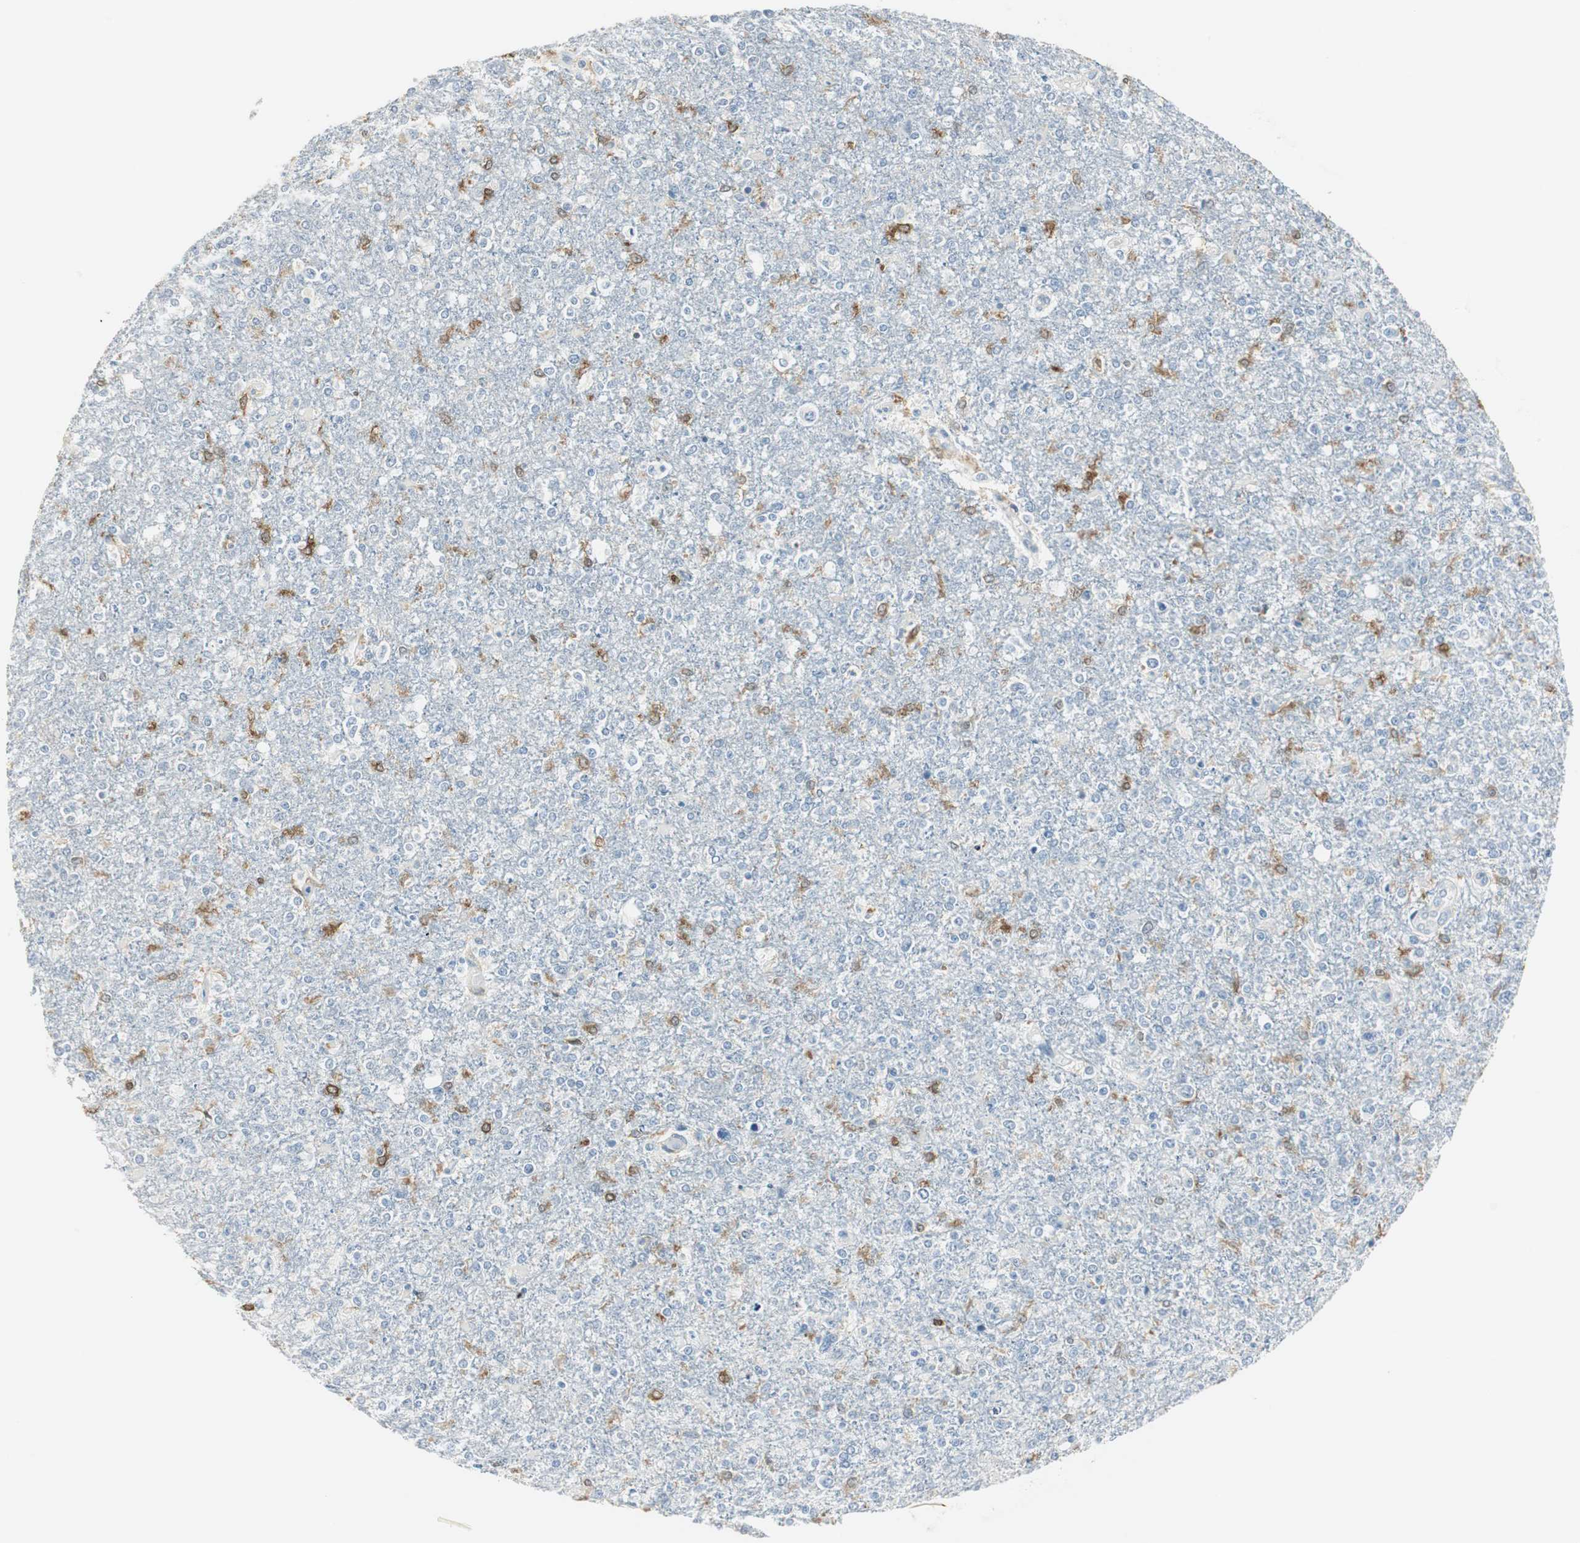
{"staining": {"intensity": "moderate", "quantity": "<25%", "location": "cytoplasmic/membranous"}, "tissue": "glioma", "cell_type": "Tumor cells", "image_type": "cancer", "snomed": [{"axis": "morphology", "description": "Glioma, malignant, High grade"}, {"axis": "topography", "description": "Cerebral cortex"}], "caption": "Immunohistochemistry staining of malignant glioma (high-grade), which exhibits low levels of moderate cytoplasmic/membranous staining in about <25% of tumor cells indicating moderate cytoplasmic/membranous protein positivity. The staining was performed using DAB (3,3'-diaminobenzidine) (brown) for protein detection and nuclei were counterstained in hematoxylin (blue).", "gene": "MSTO1", "patient": {"sex": "male", "age": 76}}